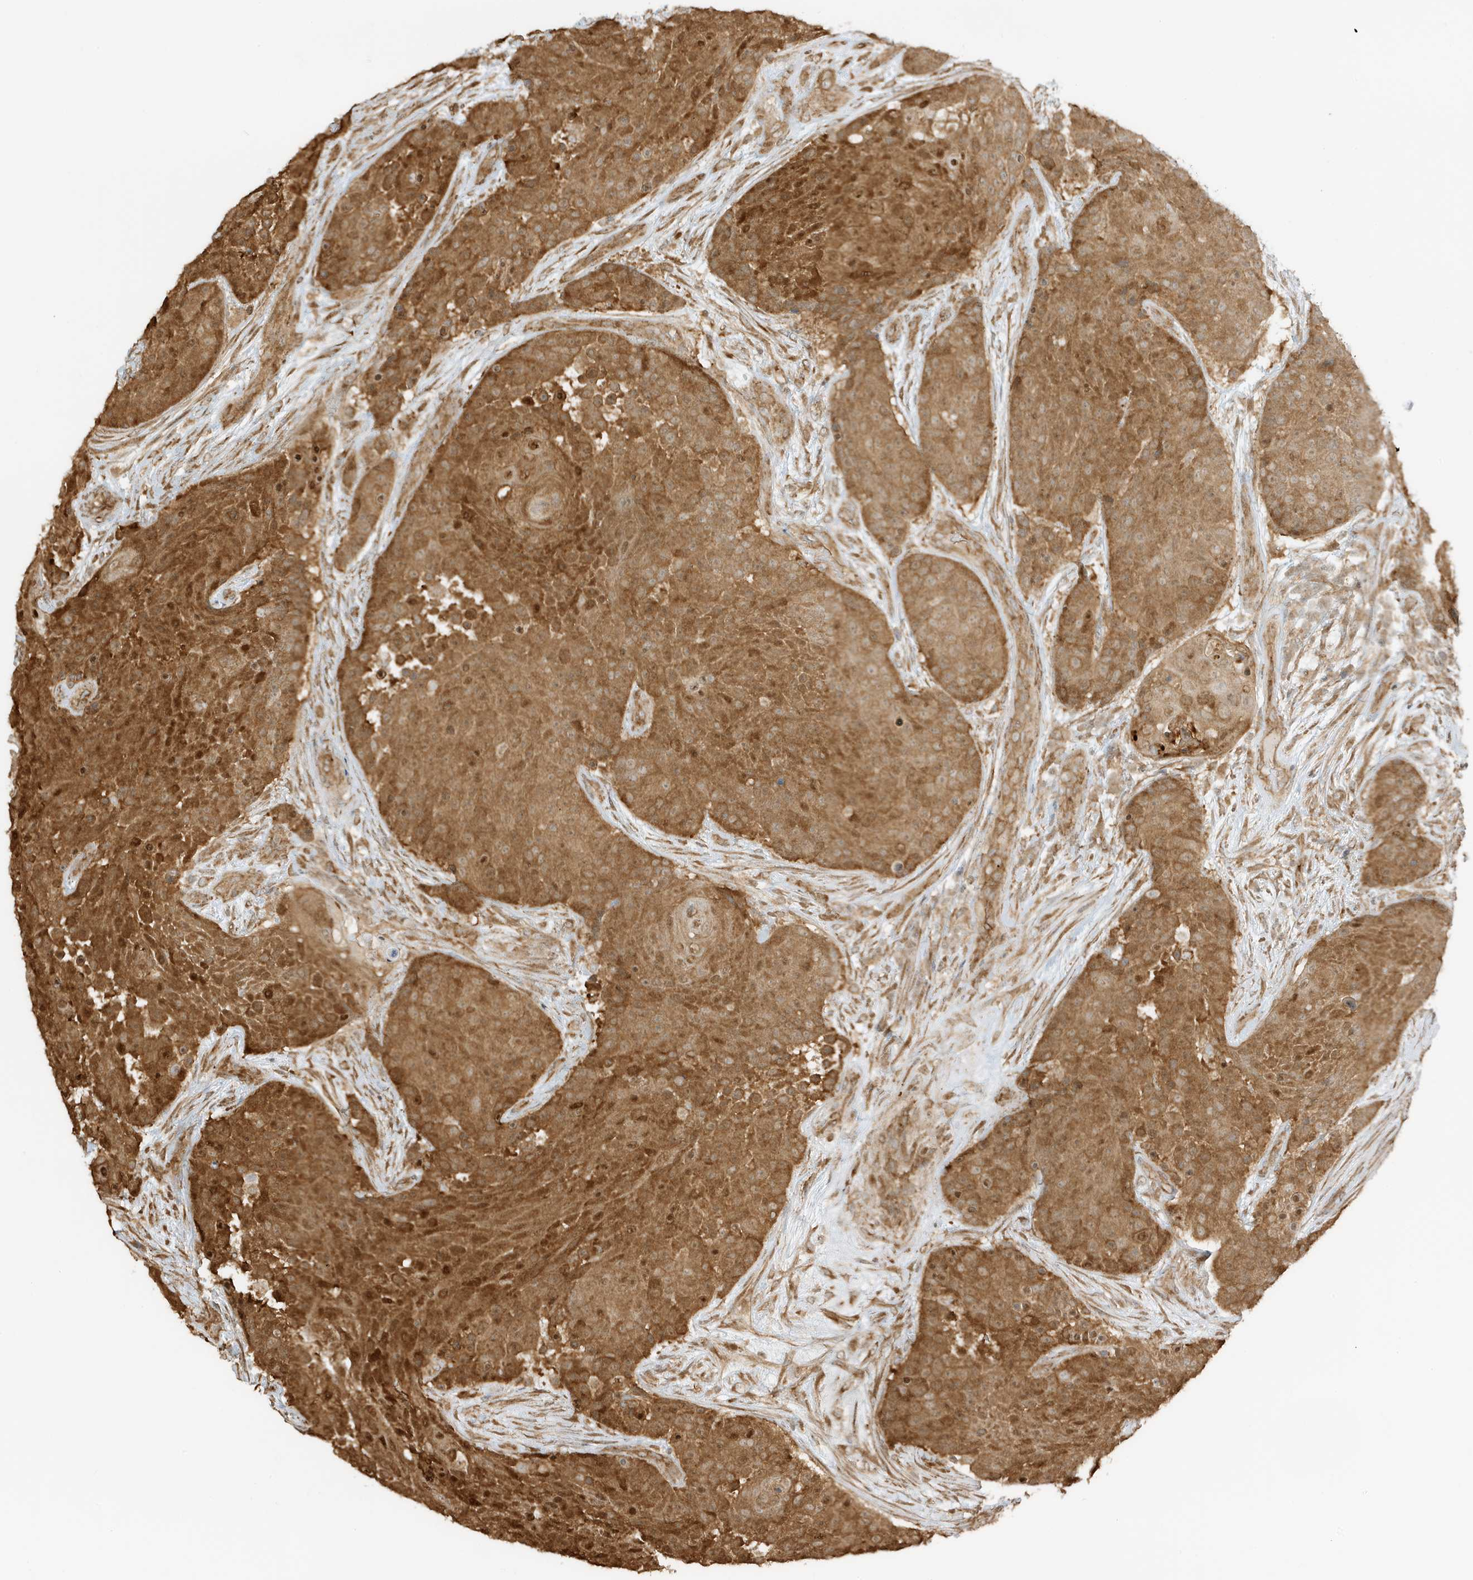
{"staining": {"intensity": "moderate", "quantity": ">75%", "location": "cytoplasmic/membranous"}, "tissue": "urothelial cancer", "cell_type": "Tumor cells", "image_type": "cancer", "snomed": [{"axis": "morphology", "description": "Urothelial carcinoma, High grade"}, {"axis": "topography", "description": "Urinary bladder"}], "caption": "This is a photomicrograph of IHC staining of urothelial cancer, which shows moderate staining in the cytoplasmic/membranous of tumor cells.", "gene": "UBAP2L", "patient": {"sex": "female", "age": 63}}